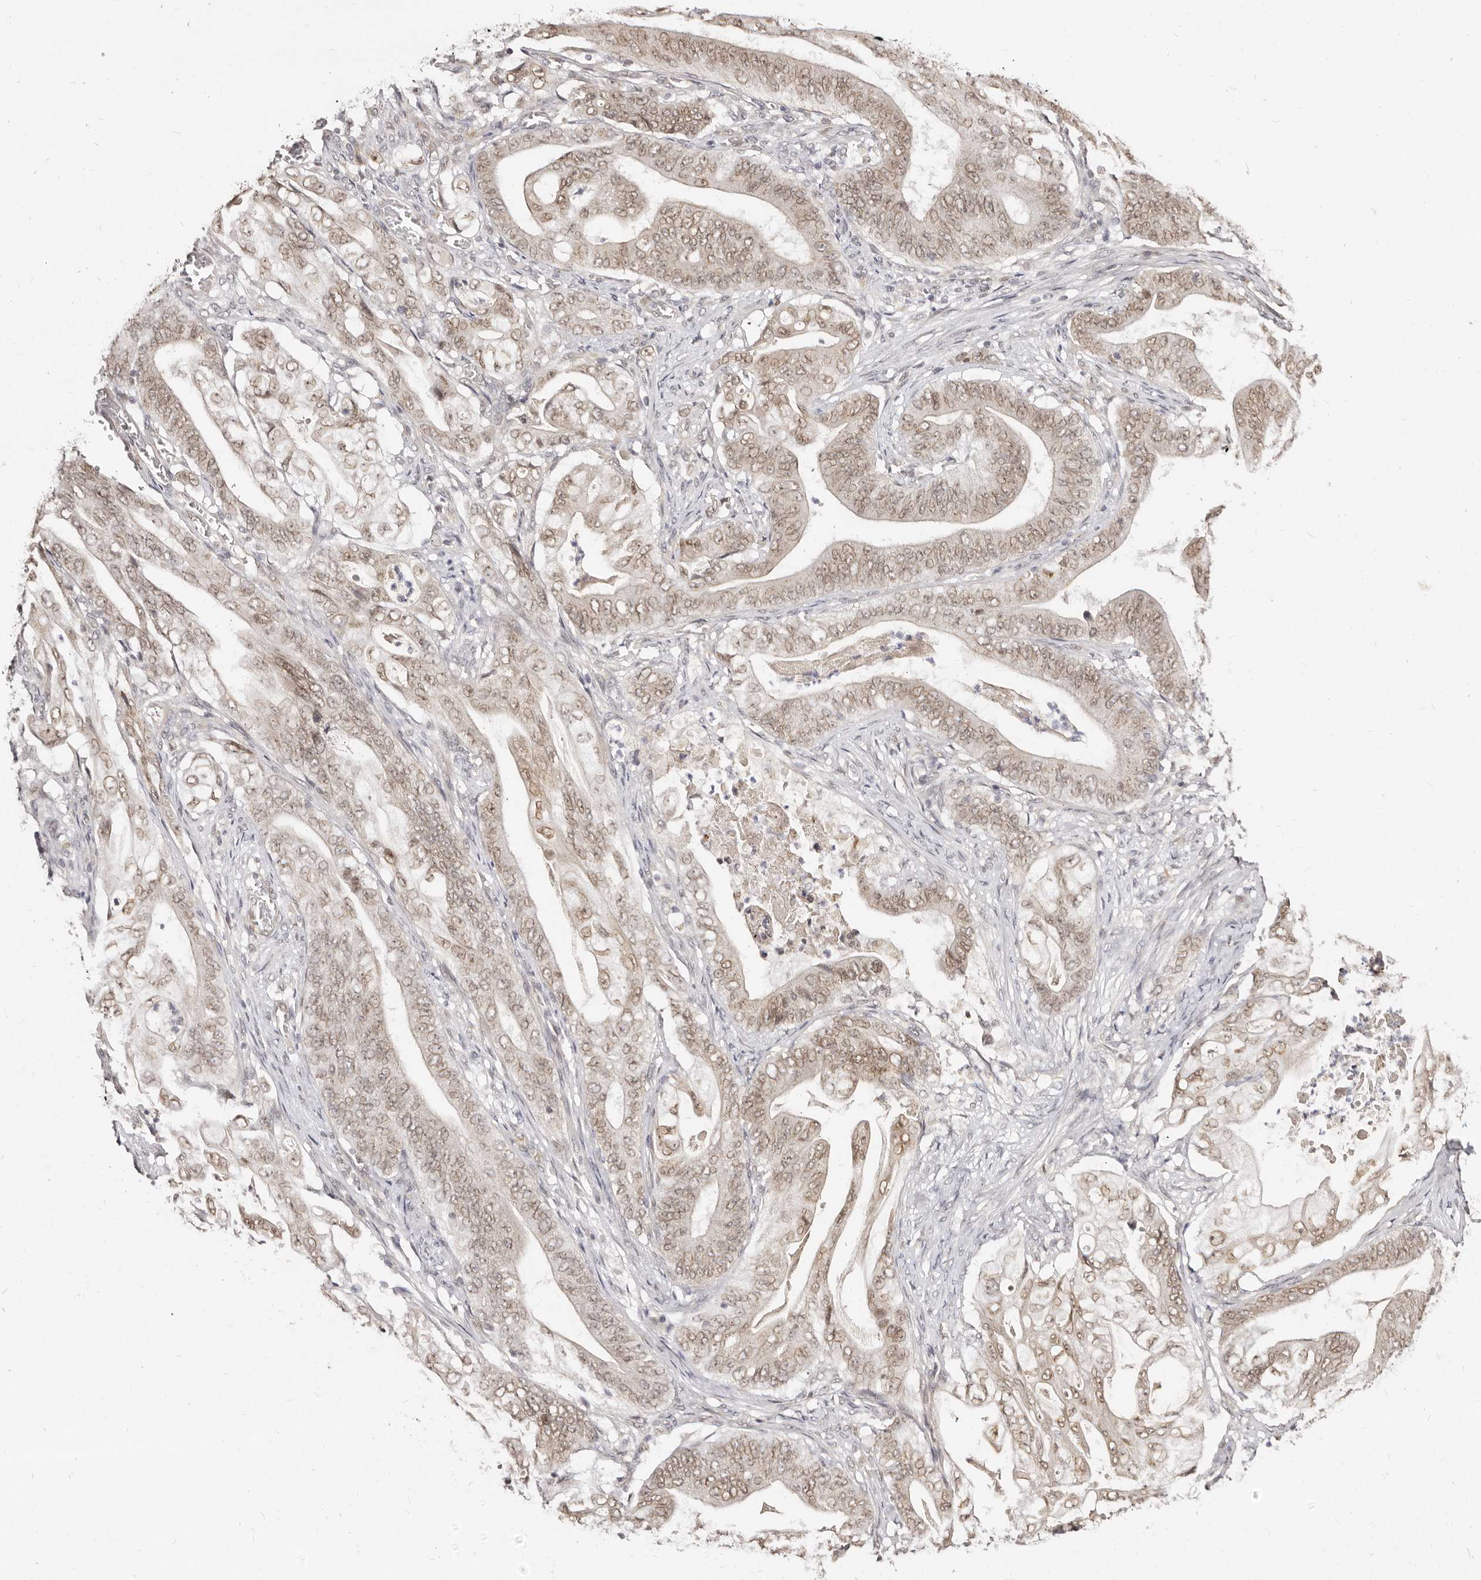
{"staining": {"intensity": "moderate", "quantity": ">75%", "location": "nuclear"}, "tissue": "stomach cancer", "cell_type": "Tumor cells", "image_type": "cancer", "snomed": [{"axis": "morphology", "description": "Adenocarcinoma, NOS"}, {"axis": "topography", "description": "Stomach"}], "caption": "Stomach adenocarcinoma stained with a brown dye shows moderate nuclear positive positivity in about >75% of tumor cells.", "gene": "LCORL", "patient": {"sex": "female", "age": 73}}